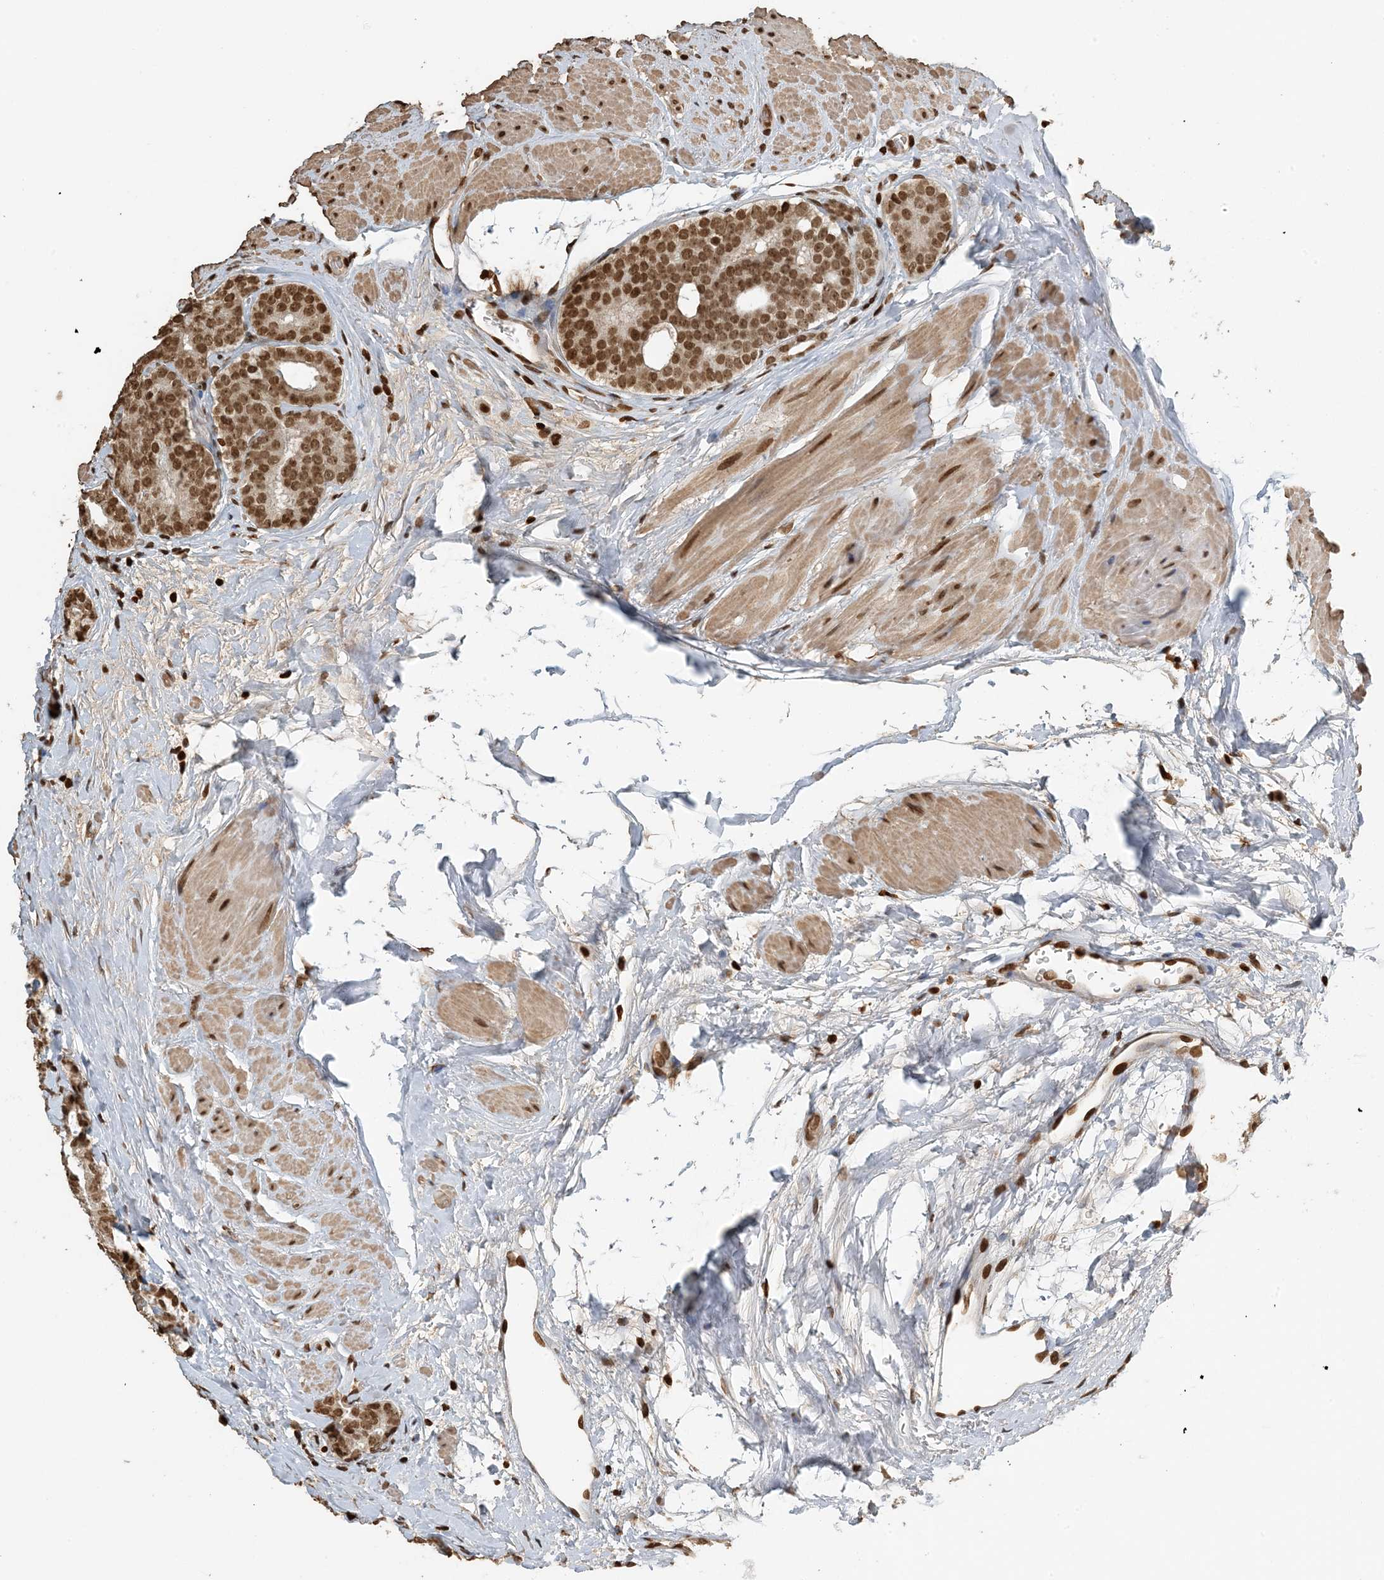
{"staining": {"intensity": "moderate", "quantity": ">75%", "location": "nuclear"}, "tissue": "prostate cancer", "cell_type": "Tumor cells", "image_type": "cancer", "snomed": [{"axis": "morphology", "description": "Adenocarcinoma, High grade"}, {"axis": "topography", "description": "Prostate"}], "caption": "The photomicrograph shows staining of high-grade adenocarcinoma (prostate), revealing moderate nuclear protein staining (brown color) within tumor cells. Using DAB (3,3'-diaminobenzidine) (brown) and hematoxylin (blue) stains, captured at high magnification using brightfield microscopy.", "gene": "H3-3B", "patient": {"sex": "male", "age": 56}}